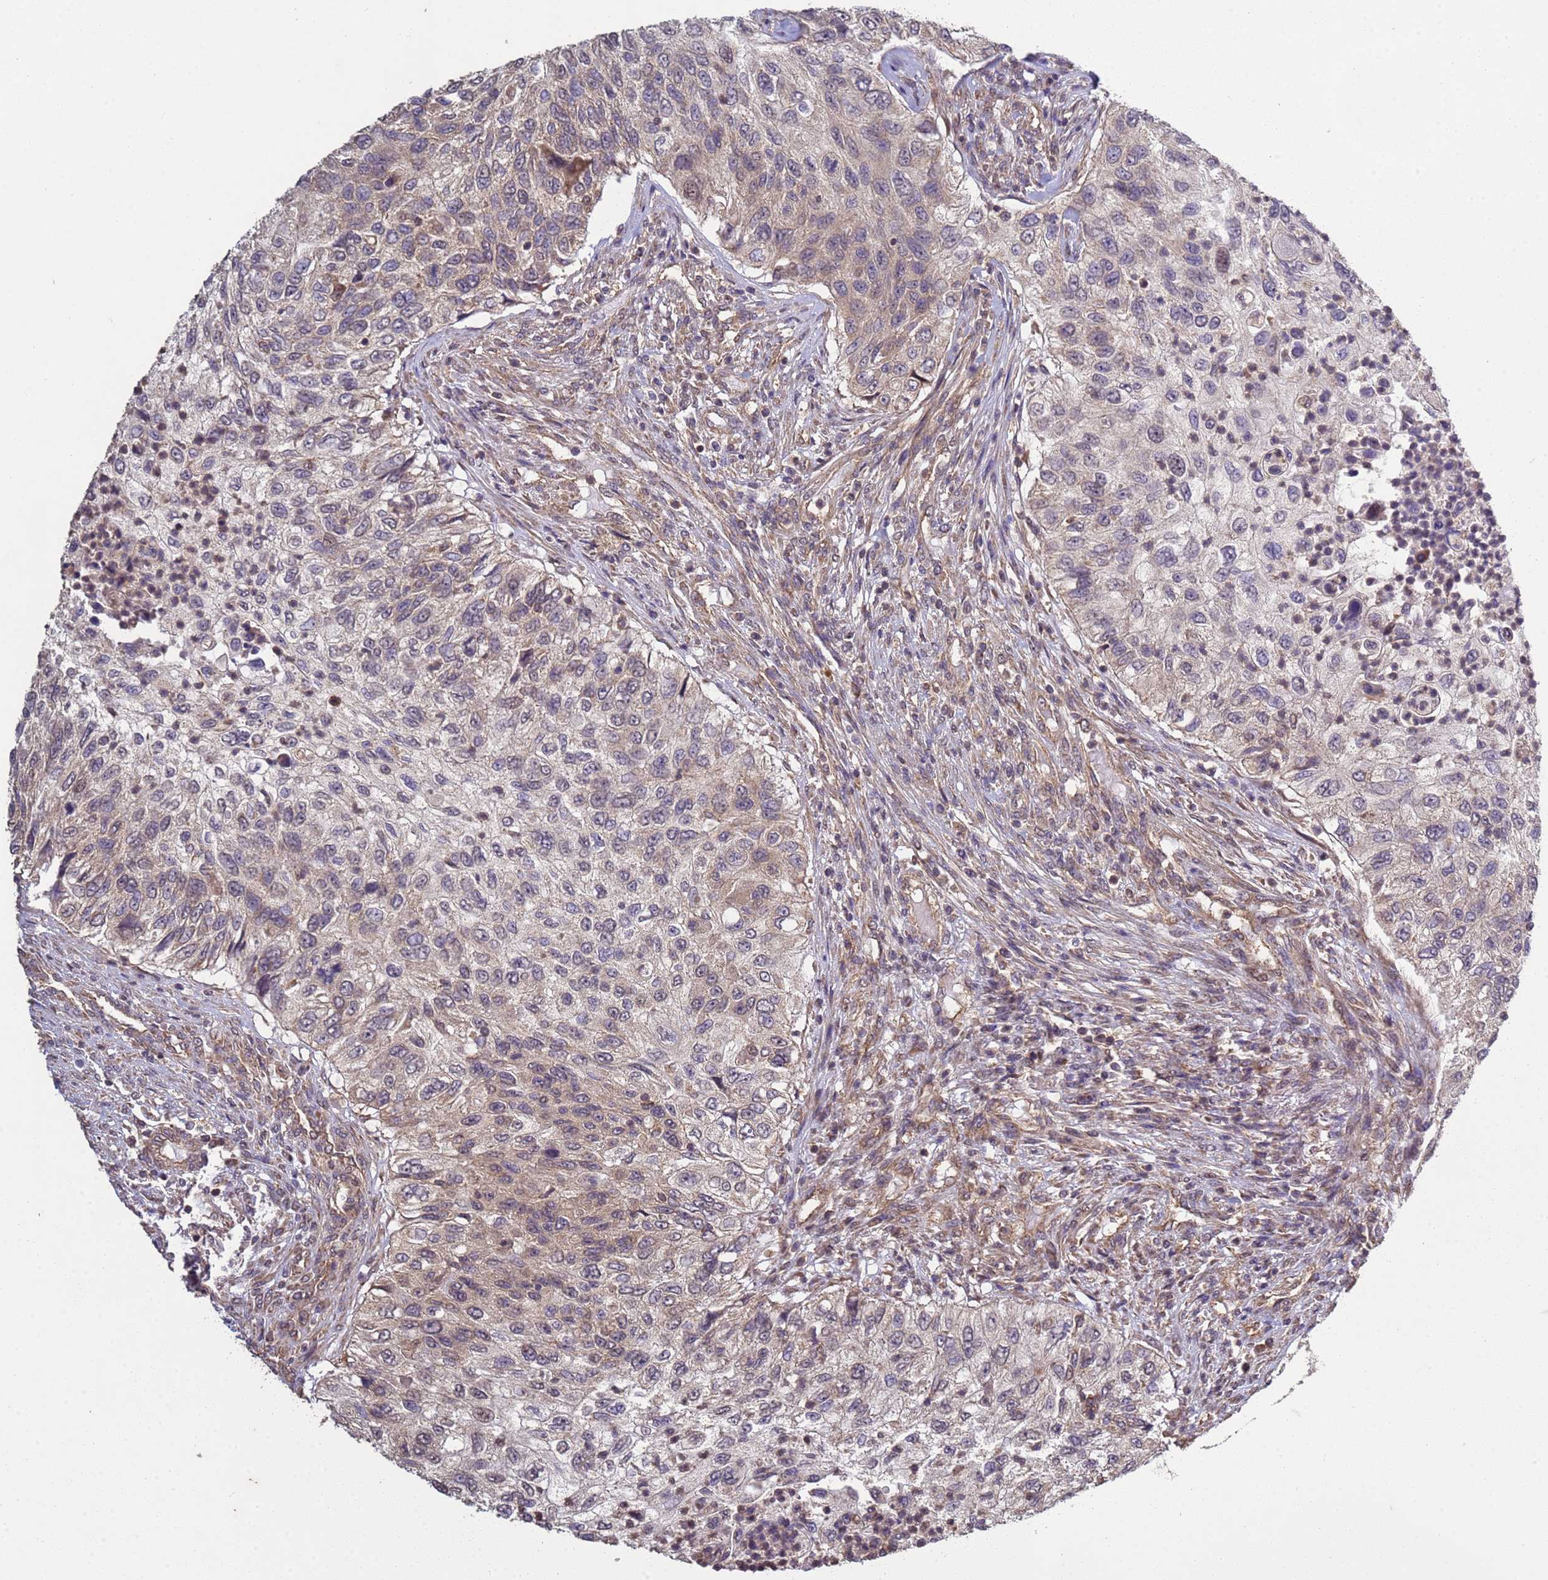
{"staining": {"intensity": "weak", "quantity": "25%-75%", "location": "cytoplasmic/membranous"}, "tissue": "urothelial cancer", "cell_type": "Tumor cells", "image_type": "cancer", "snomed": [{"axis": "morphology", "description": "Urothelial carcinoma, High grade"}, {"axis": "topography", "description": "Urinary bladder"}], "caption": "Protein expression analysis of urothelial carcinoma (high-grade) displays weak cytoplasmic/membranous expression in approximately 25%-75% of tumor cells.", "gene": "P2RX7", "patient": {"sex": "female", "age": 60}}